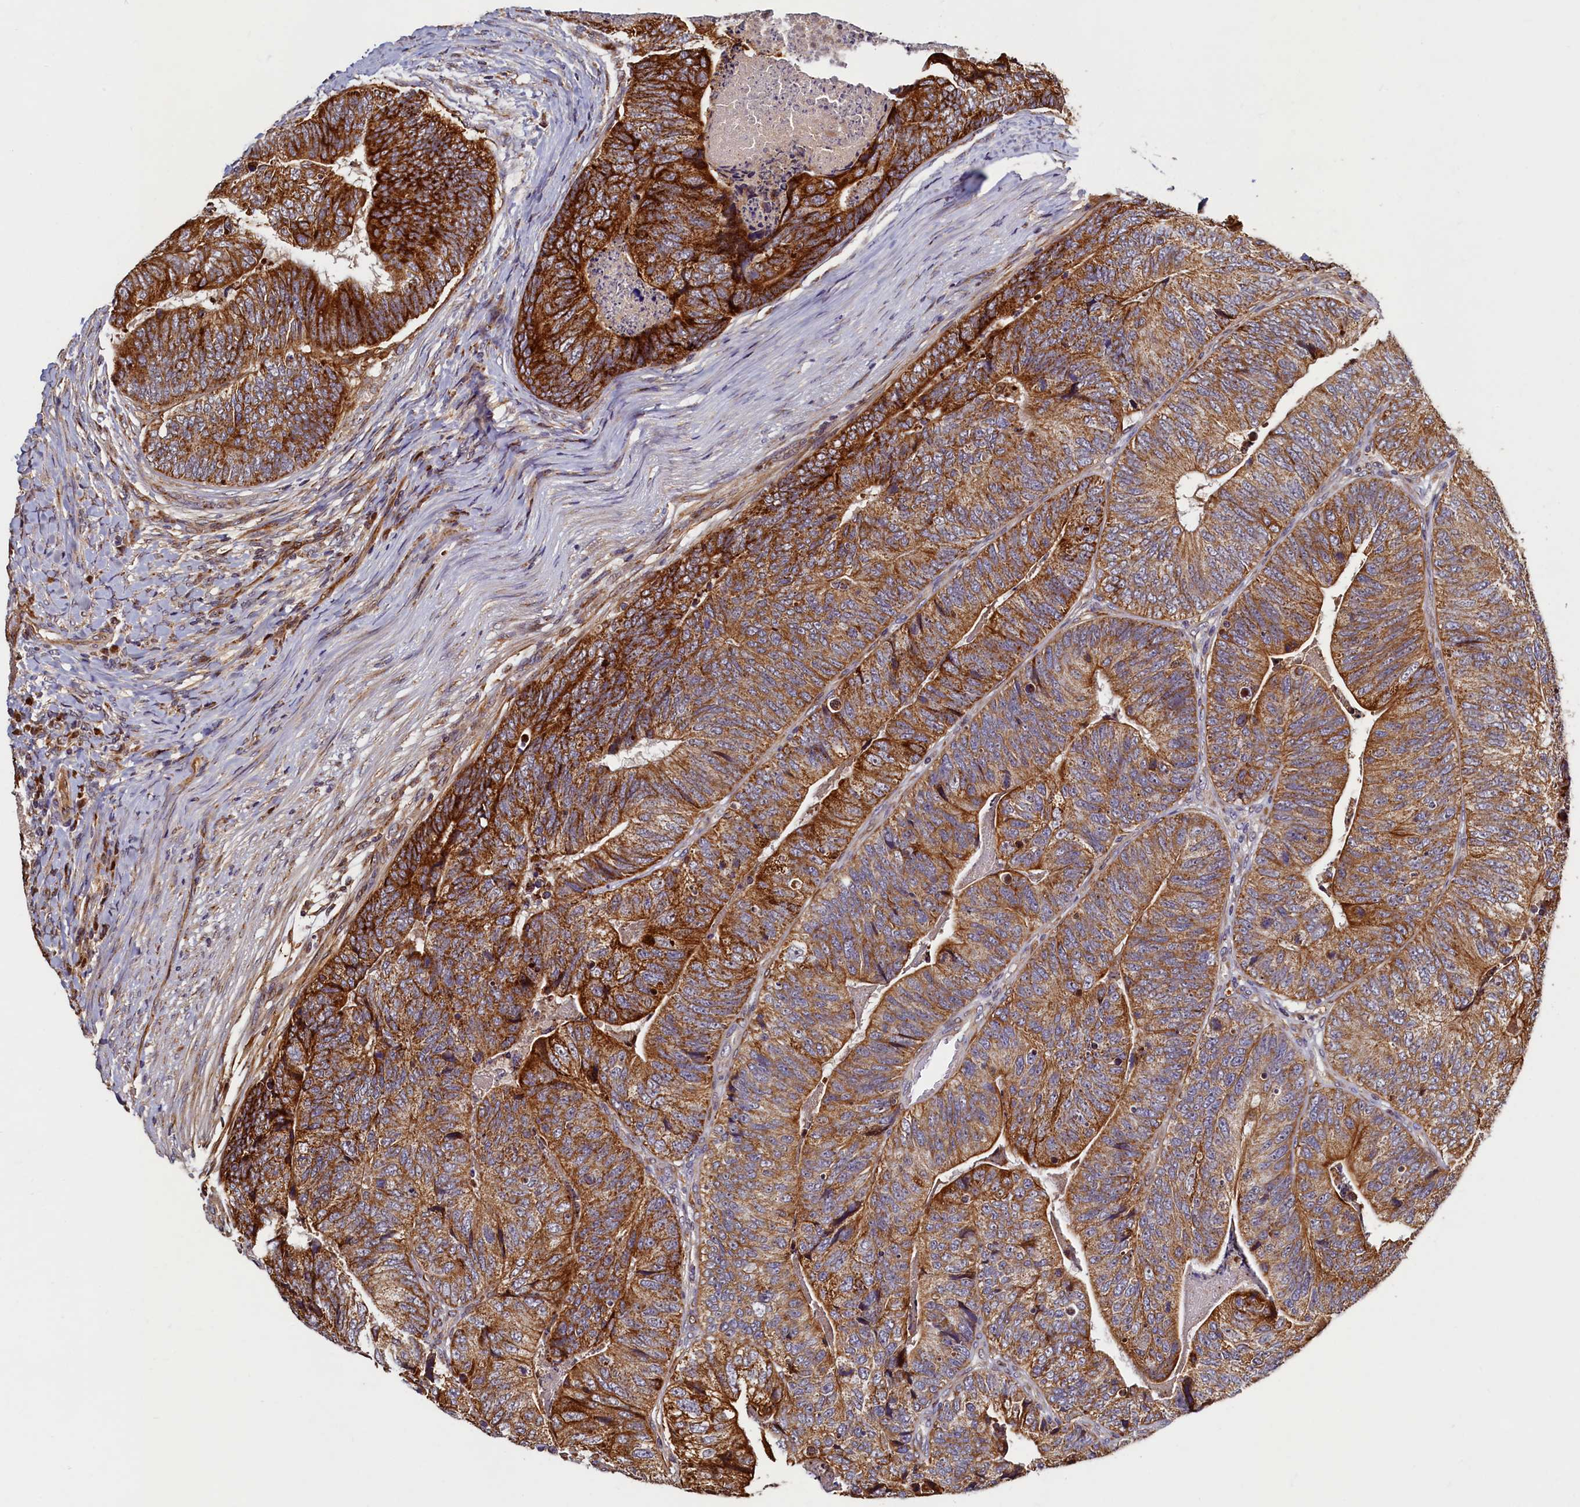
{"staining": {"intensity": "strong", "quantity": ">75%", "location": "cytoplasmic/membranous"}, "tissue": "colorectal cancer", "cell_type": "Tumor cells", "image_type": "cancer", "snomed": [{"axis": "morphology", "description": "Adenocarcinoma, NOS"}, {"axis": "topography", "description": "Colon"}], "caption": "A high-resolution micrograph shows immunohistochemistry (IHC) staining of colorectal adenocarcinoma, which reveals strong cytoplasmic/membranous expression in about >75% of tumor cells.", "gene": "NCKAP5L", "patient": {"sex": "female", "age": 67}}